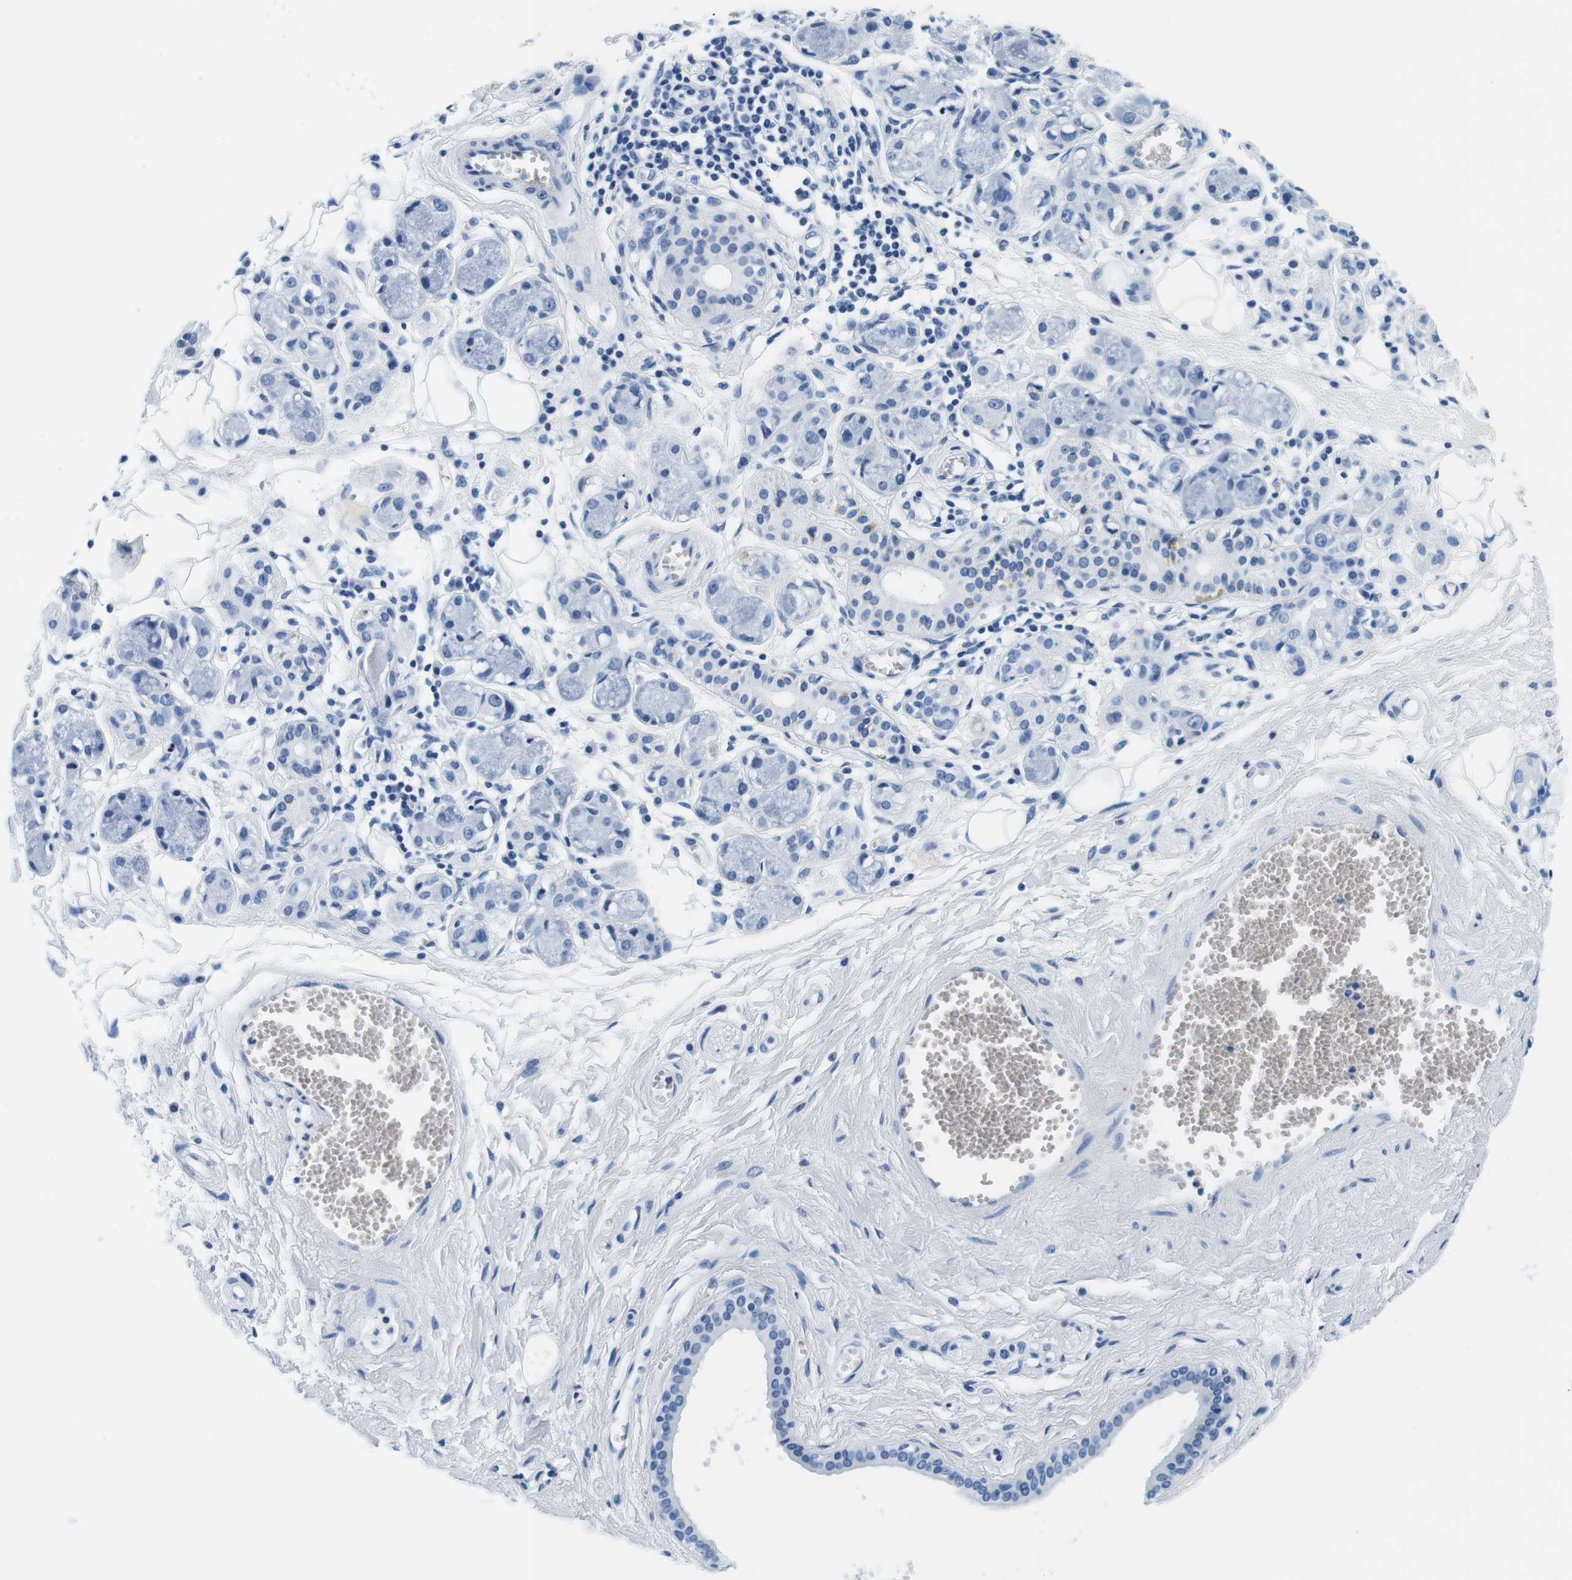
{"staining": {"intensity": "negative", "quantity": "none", "location": "none"}, "tissue": "adipose tissue", "cell_type": "Adipocytes", "image_type": "normal", "snomed": [{"axis": "morphology", "description": "Normal tissue, NOS"}, {"axis": "morphology", "description": "Inflammation, NOS"}, {"axis": "topography", "description": "Salivary gland"}, {"axis": "topography", "description": "Peripheral nerve tissue"}], "caption": "This is an IHC micrograph of unremarkable adipose tissue. There is no staining in adipocytes.", "gene": "ELANE", "patient": {"sex": "female", "age": 75}}